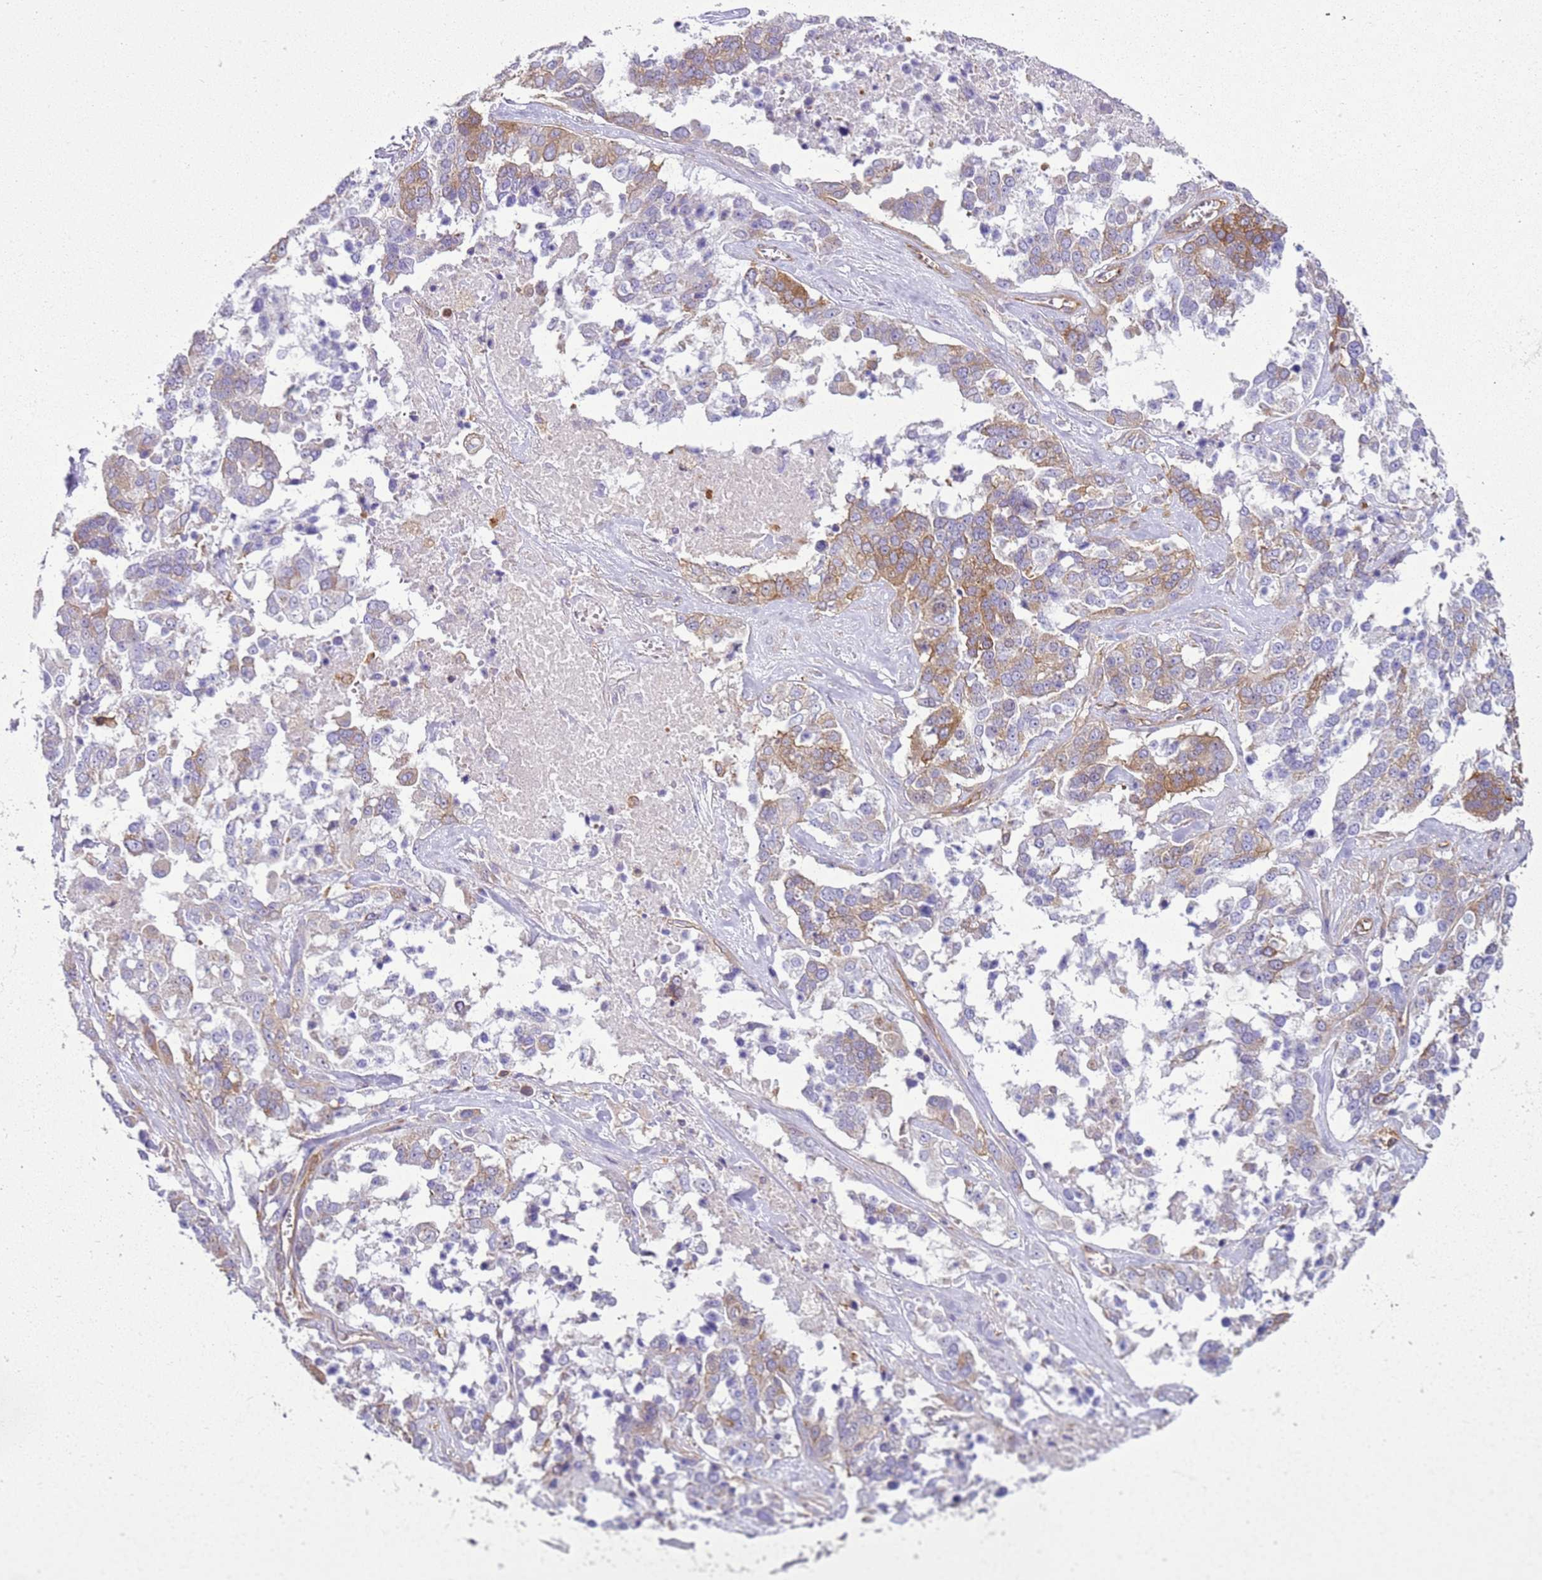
{"staining": {"intensity": "moderate", "quantity": "<25%", "location": "cytoplasmic/membranous"}, "tissue": "ovarian cancer", "cell_type": "Tumor cells", "image_type": "cancer", "snomed": [{"axis": "morphology", "description": "Cystadenocarcinoma, serous, NOS"}, {"axis": "topography", "description": "Ovary"}], "caption": "Tumor cells display low levels of moderate cytoplasmic/membranous positivity in about <25% of cells in ovarian cancer (serous cystadenocarcinoma).", "gene": "SNX21", "patient": {"sex": "female", "age": 44}}